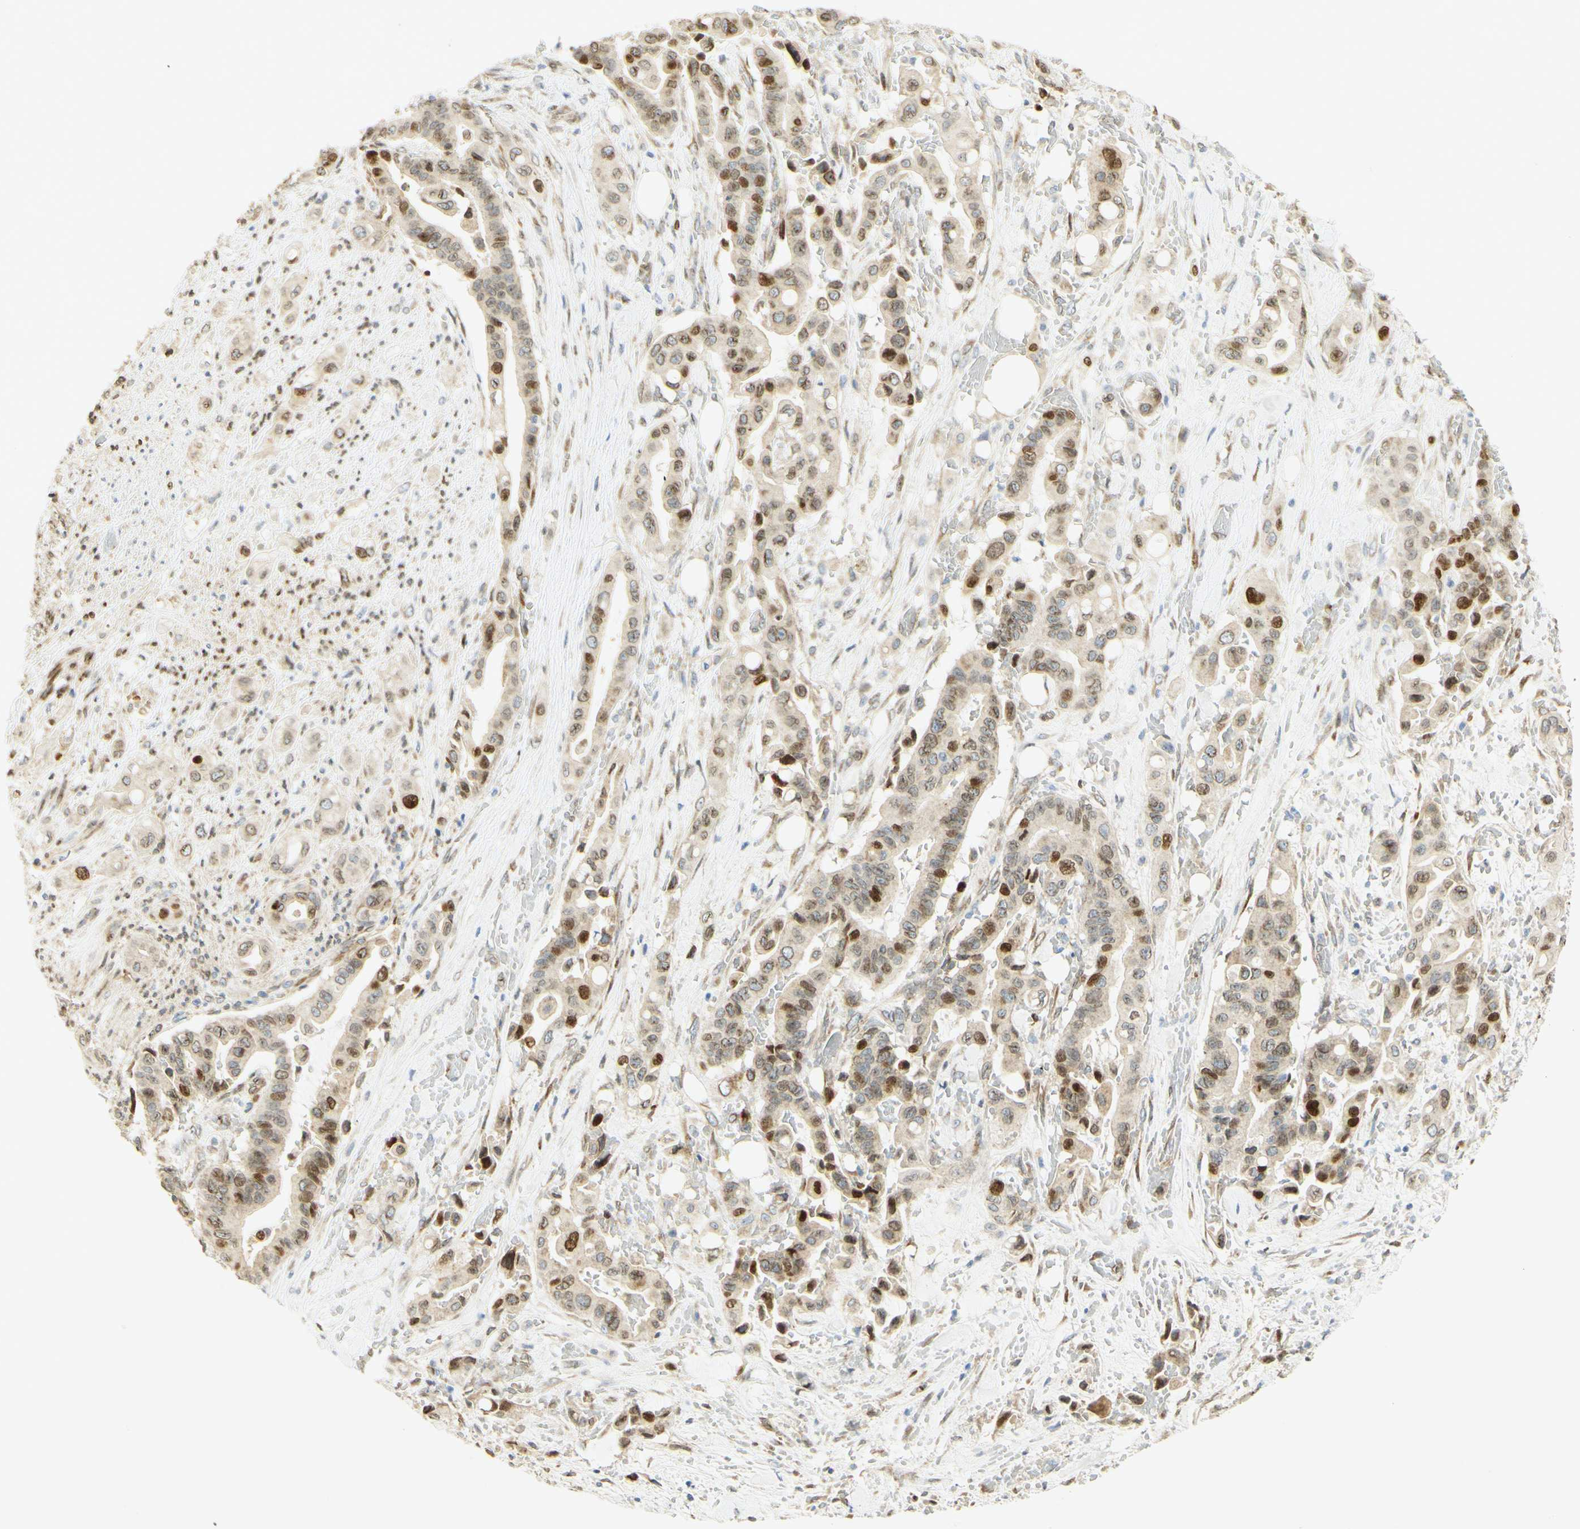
{"staining": {"intensity": "strong", "quantity": "25%-75%", "location": "nuclear"}, "tissue": "liver cancer", "cell_type": "Tumor cells", "image_type": "cancer", "snomed": [{"axis": "morphology", "description": "Cholangiocarcinoma"}, {"axis": "topography", "description": "Liver"}], "caption": "This image demonstrates immunohistochemistry (IHC) staining of human liver cholangiocarcinoma, with high strong nuclear staining in about 25%-75% of tumor cells.", "gene": "E2F1", "patient": {"sex": "female", "age": 61}}